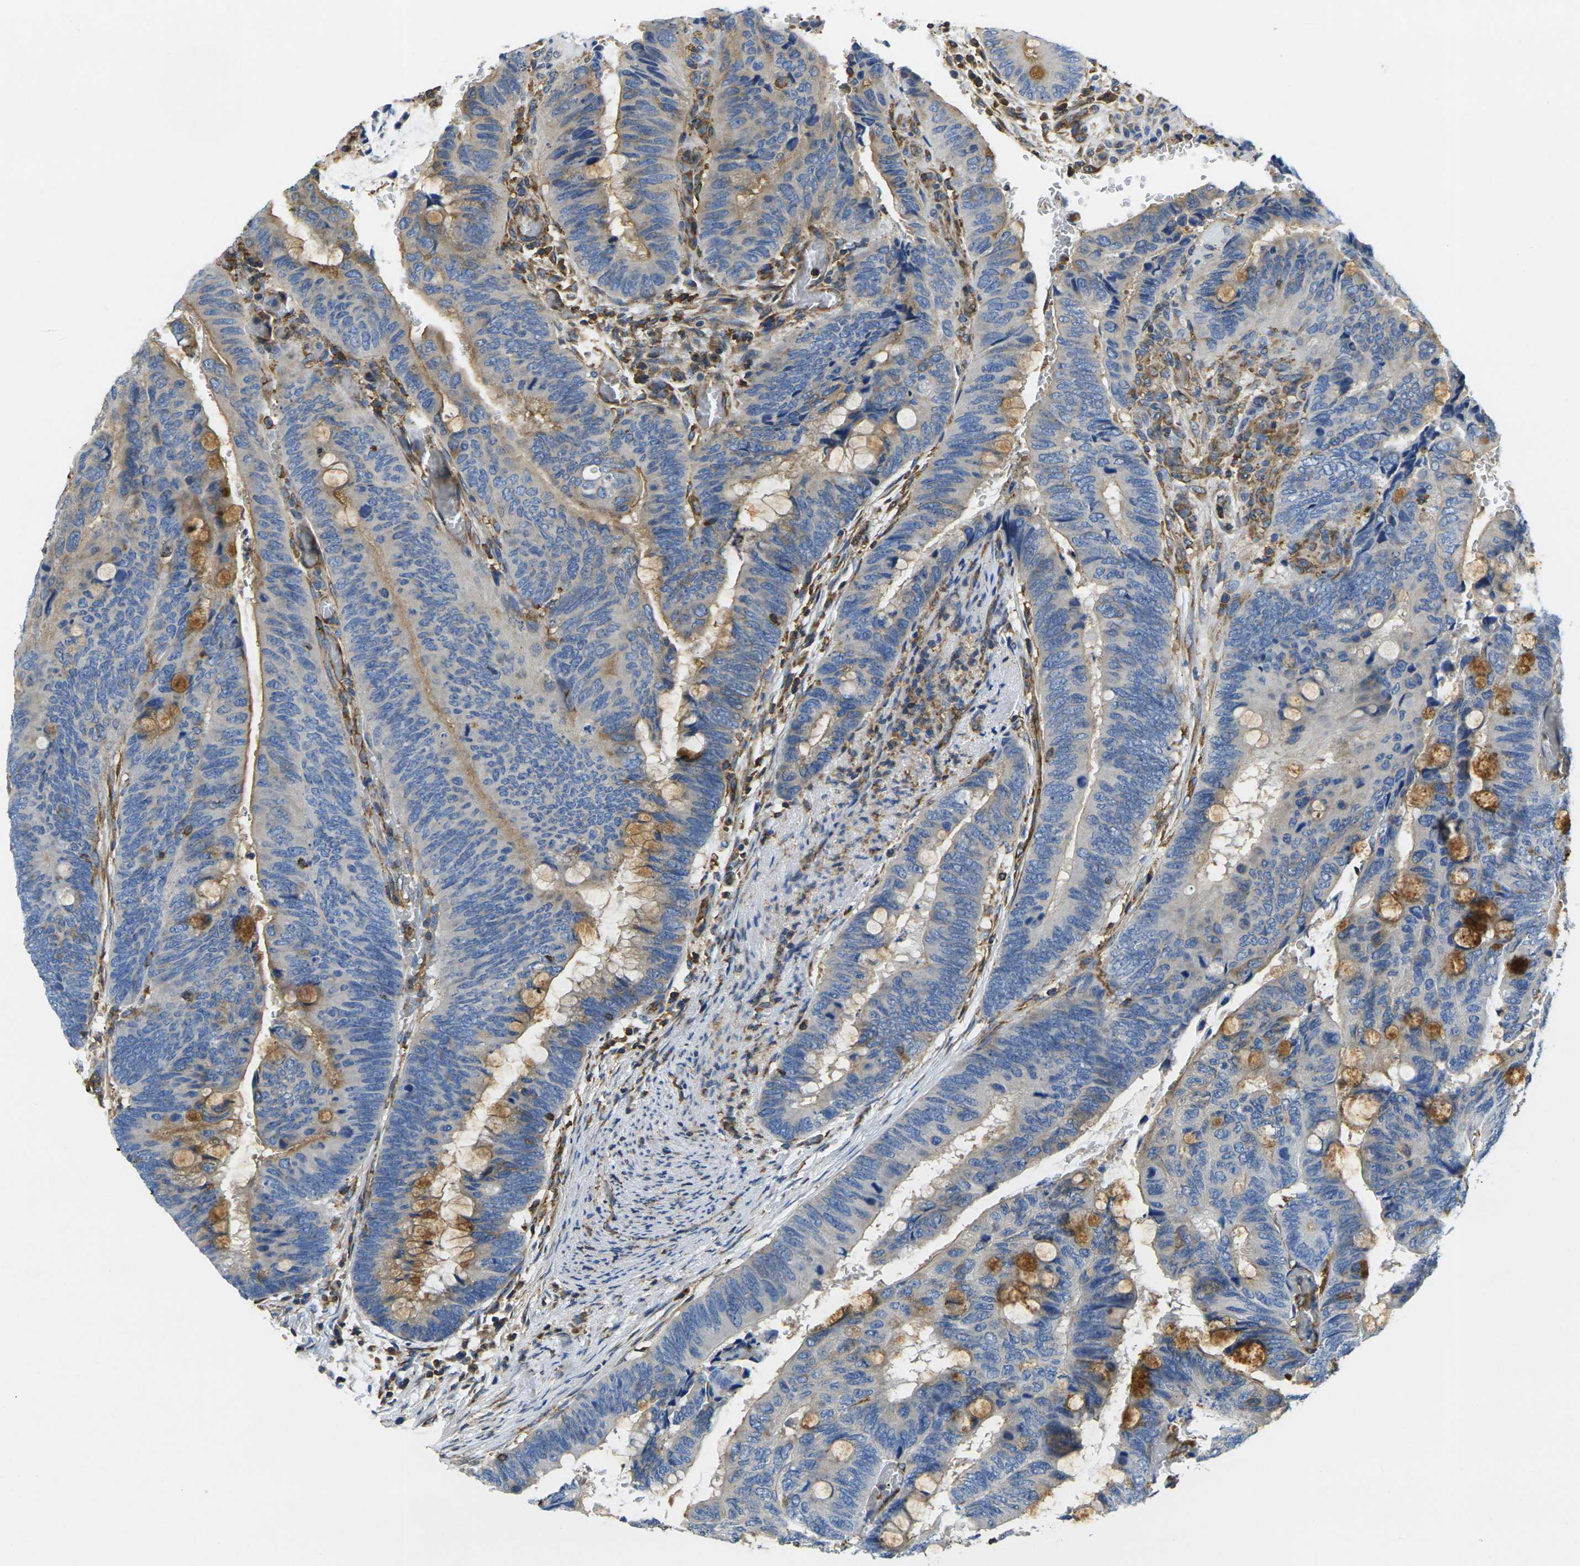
{"staining": {"intensity": "moderate", "quantity": "<25%", "location": "cytoplasmic/membranous"}, "tissue": "colorectal cancer", "cell_type": "Tumor cells", "image_type": "cancer", "snomed": [{"axis": "morphology", "description": "Normal tissue, NOS"}, {"axis": "morphology", "description": "Adenocarcinoma, NOS"}, {"axis": "topography", "description": "Rectum"}, {"axis": "topography", "description": "Peripheral nerve tissue"}], "caption": "Immunohistochemistry (IHC) of colorectal cancer exhibits low levels of moderate cytoplasmic/membranous staining in about <25% of tumor cells. (brown staining indicates protein expression, while blue staining denotes nuclei).", "gene": "FAM110D", "patient": {"sex": "male", "age": 92}}